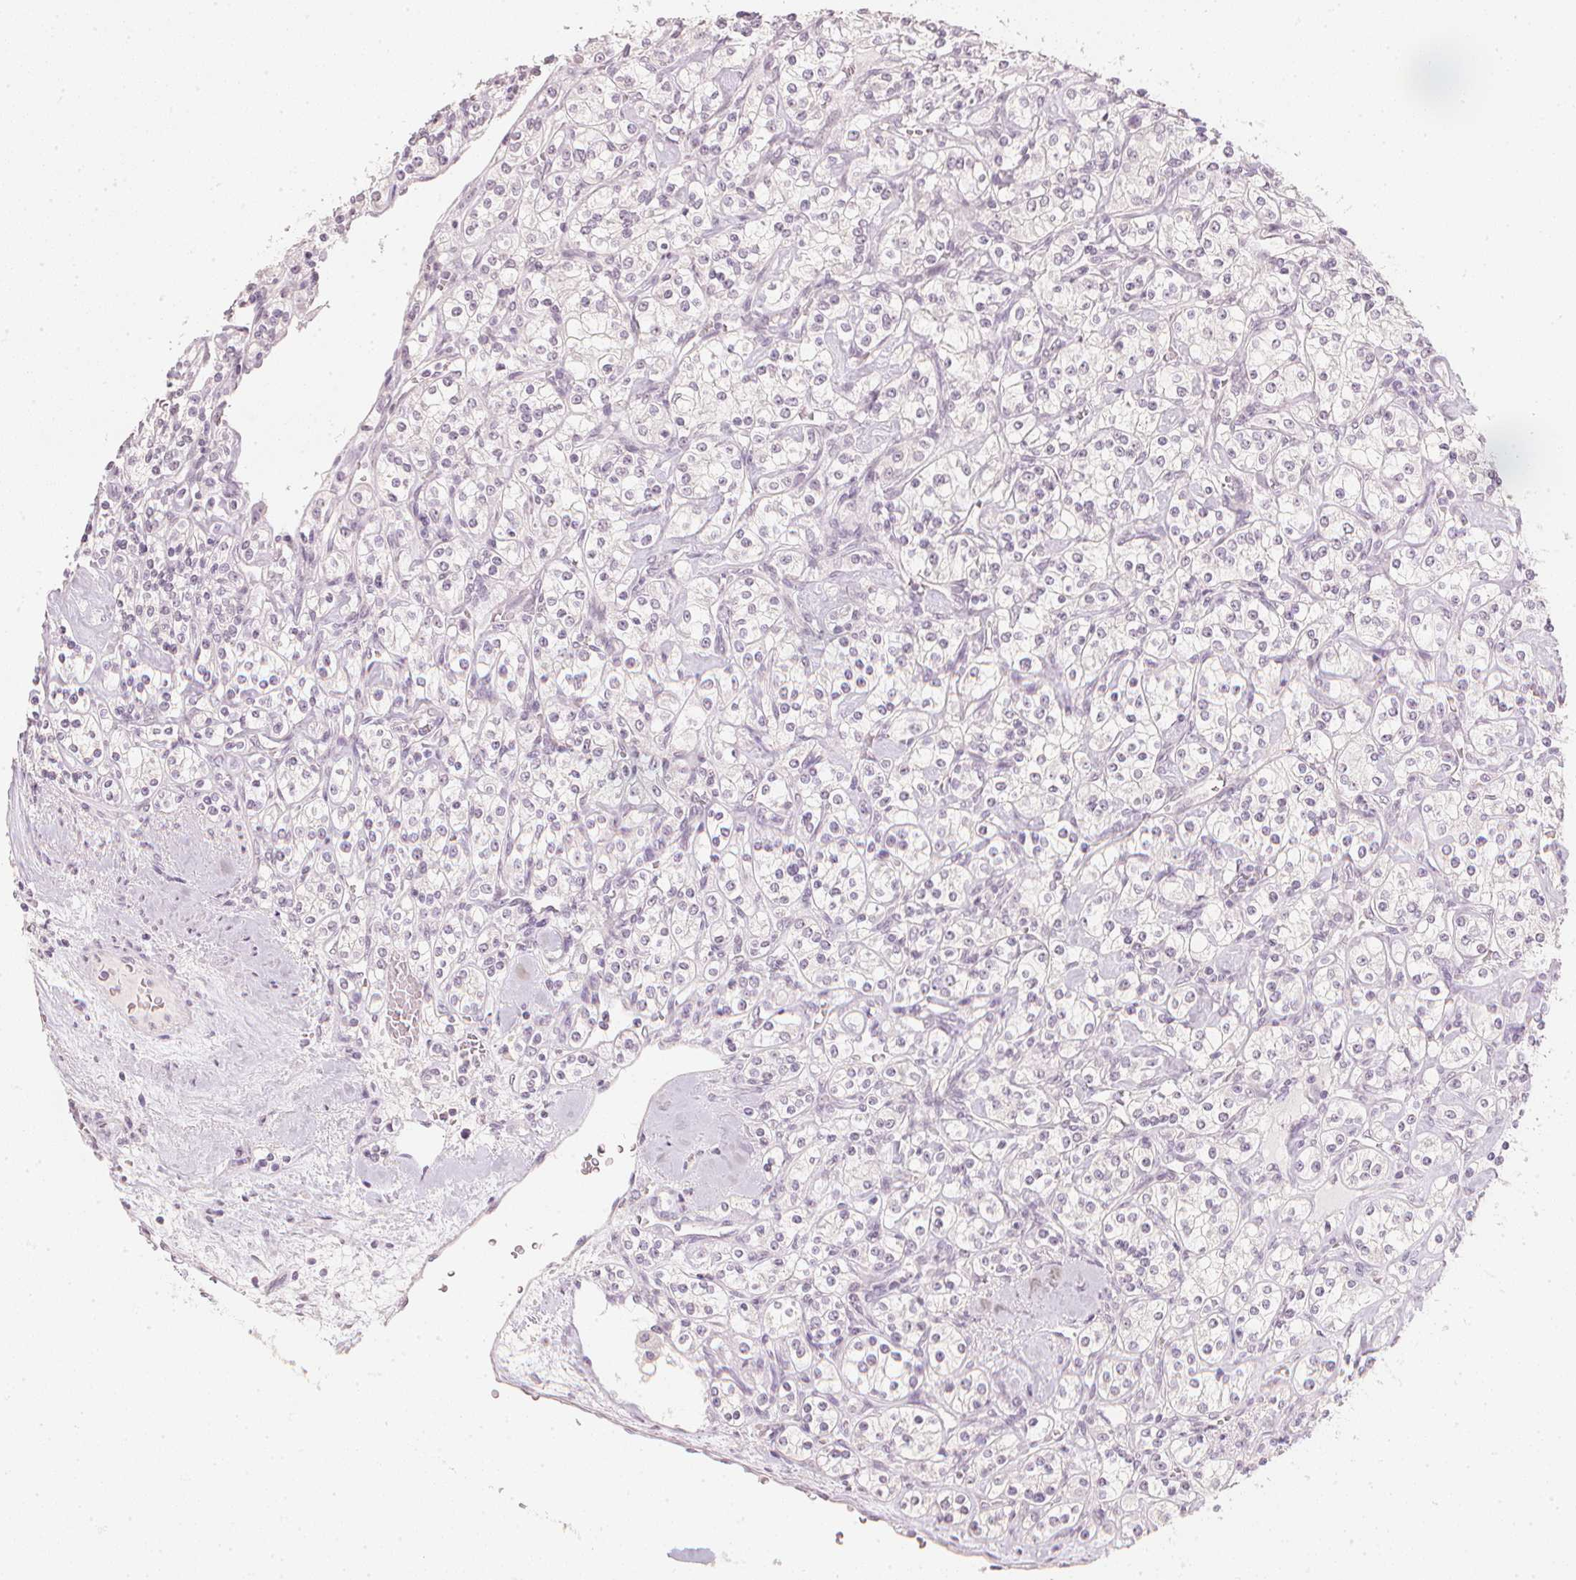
{"staining": {"intensity": "negative", "quantity": "none", "location": "none"}, "tissue": "renal cancer", "cell_type": "Tumor cells", "image_type": "cancer", "snomed": [{"axis": "morphology", "description": "Adenocarcinoma, NOS"}, {"axis": "topography", "description": "Kidney"}], "caption": "The IHC photomicrograph has no significant expression in tumor cells of adenocarcinoma (renal) tissue.", "gene": "CALB1", "patient": {"sex": "male", "age": 77}}